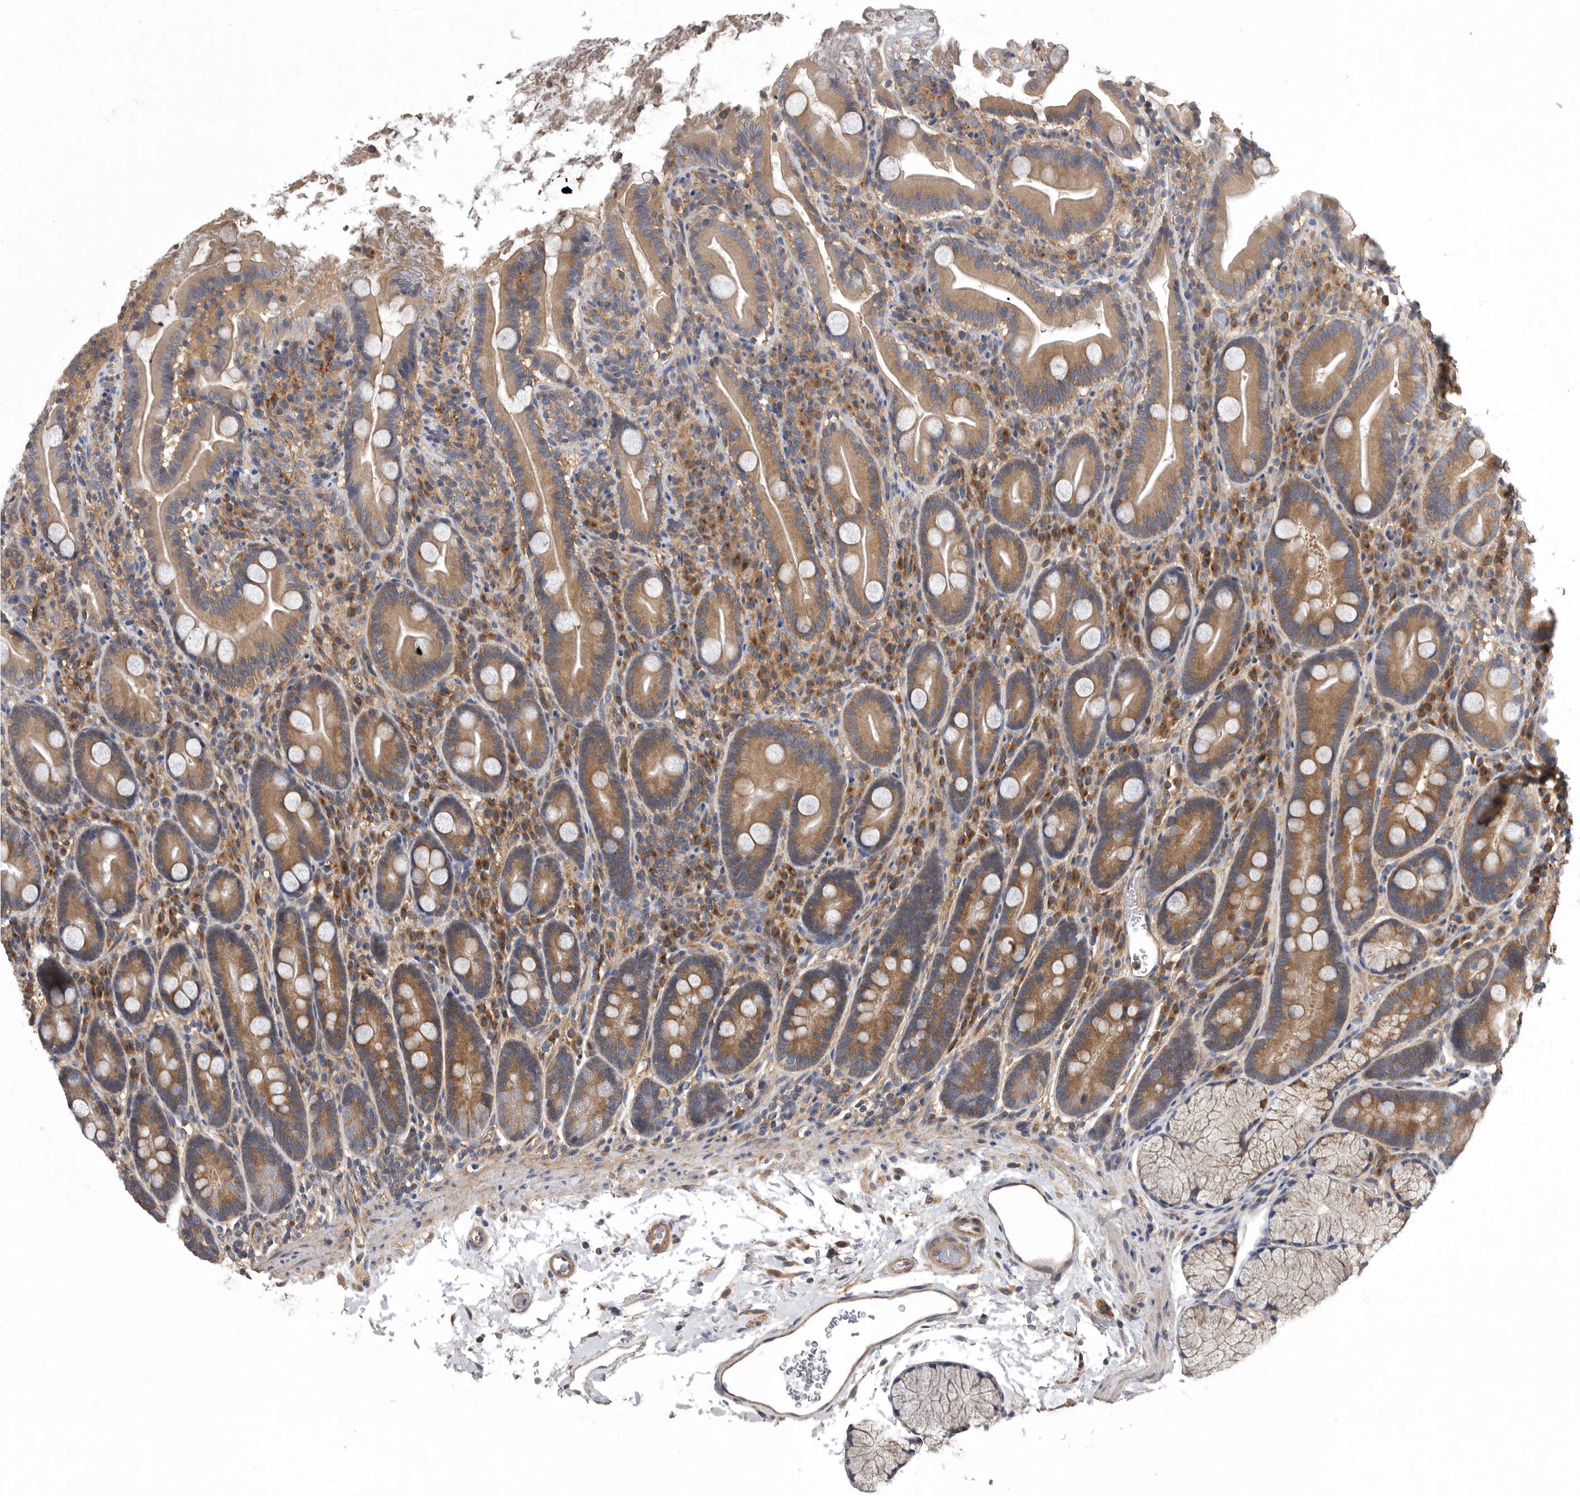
{"staining": {"intensity": "moderate", "quantity": ">75%", "location": "cytoplasmic/membranous"}, "tissue": "duodenum", "cell_type": "Glandular cells", "image_type": "normal", "snomed": [{"axis": "morphology", "description": "Normal tissue, NOS"}, {"axis": "topography", "description": "Duodenum"}], "caption": "This is a micrograph of IHC staining of unremarkable duodenum, which shows moderate expression in the cytoplasmic/membranous of glandular cells.", "gene": "OXR1", "patient": {"sex": "male", "age": 35}}